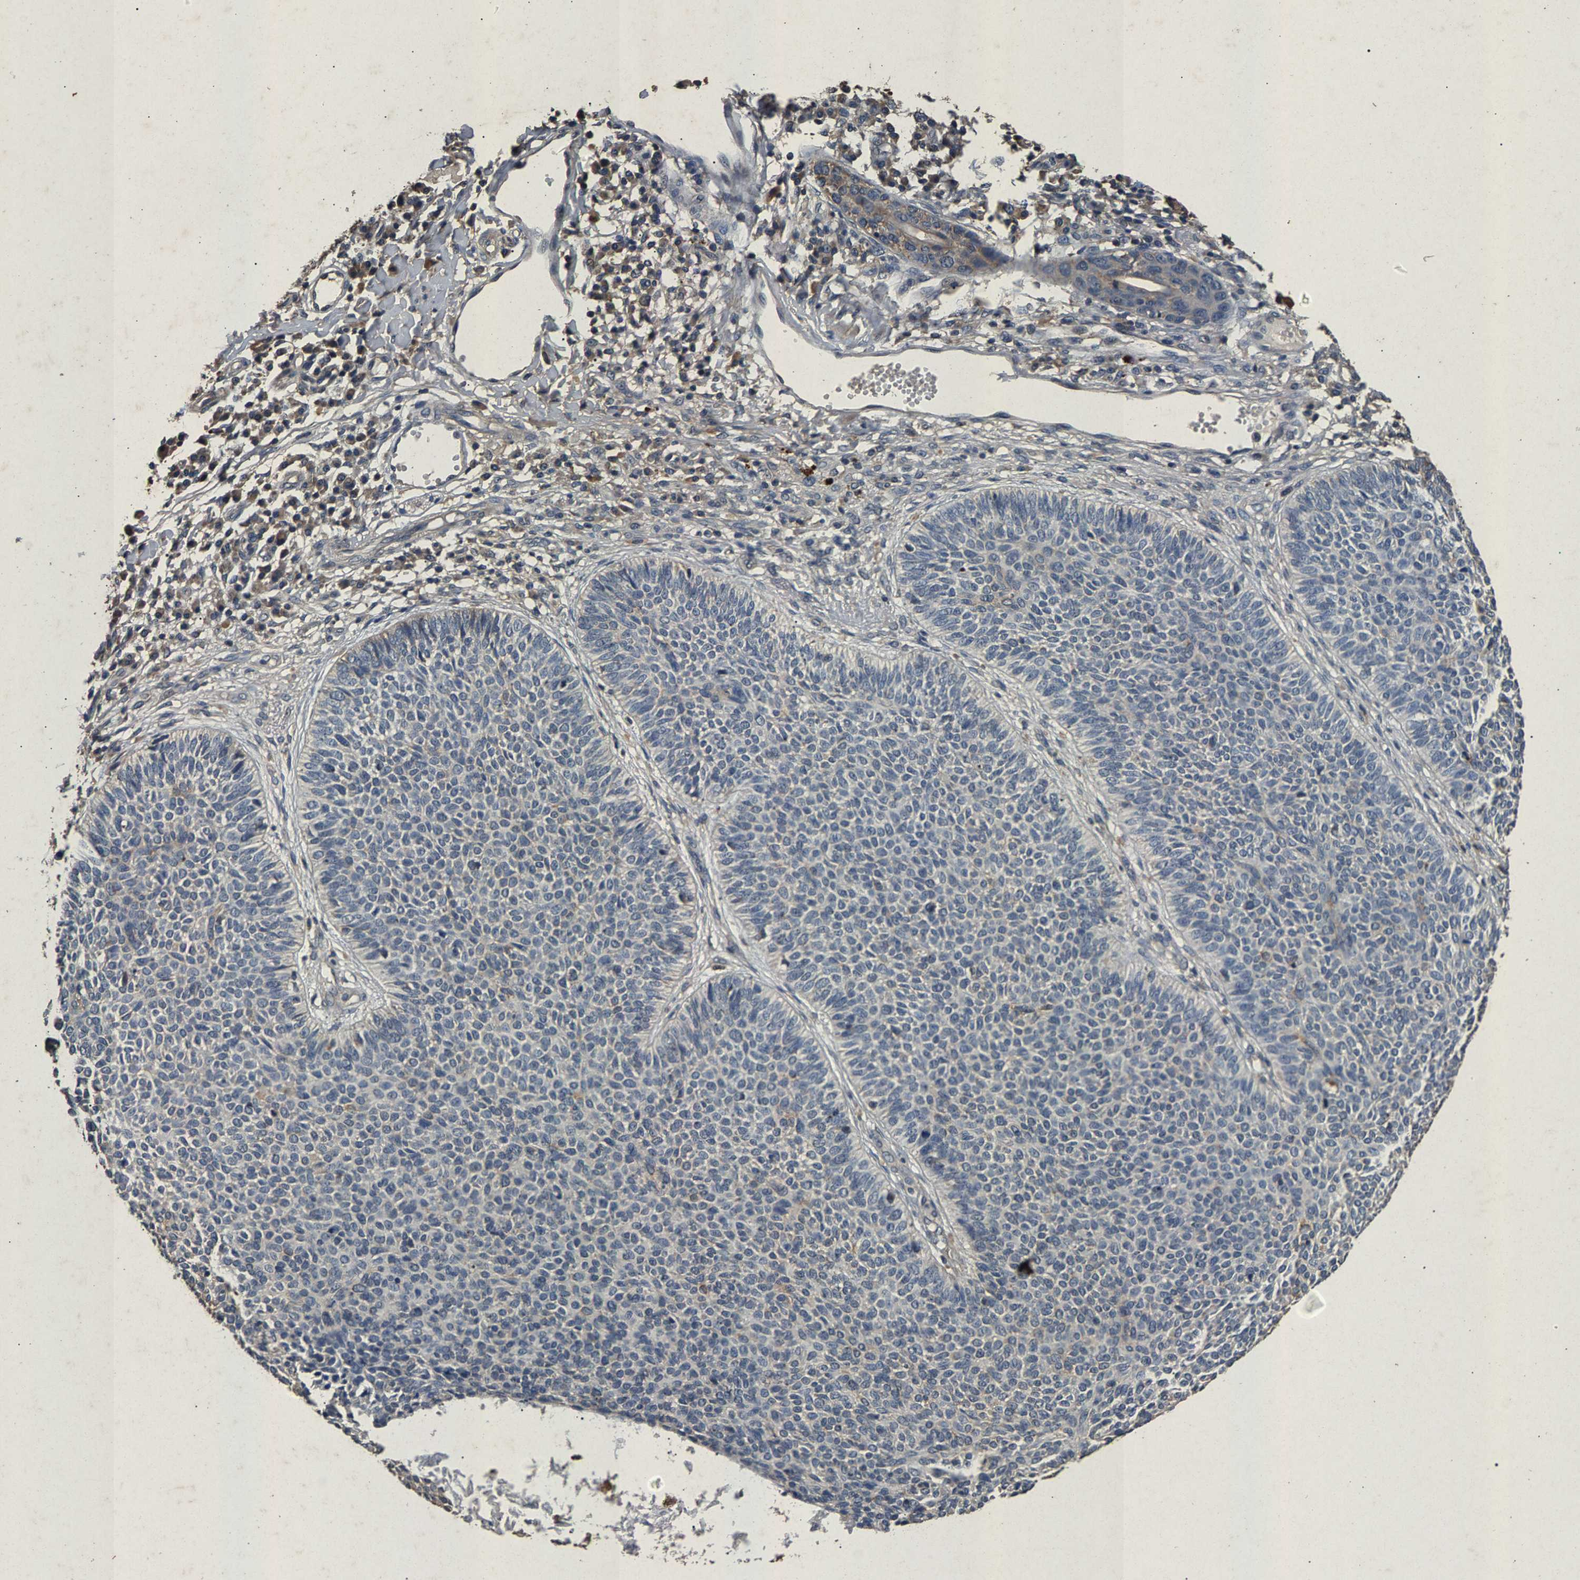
{"staining": {"intensity": "negative", "quantity": "none", "location": "none"}, "tissue": "skin cancer", "cell_type": "Tumor cells", "image_type": "cancer", "snomed": [{"axis": "morphology", "description": "Normal tissue, NOS"}, {"axis": "morphology", "description": "Basal cell carcinoma"}, {"axis": "topography", "description": "Skin"}], "caption": "The image shows no significant expression in tumor cells of skin basal cell carcinoma. (Brightfield microscopy of DAB (3,3'-diaminobenzidine) immunohistochemistry at high magnification).", "gene": "PPP1CC", "patient": {"sex": "male", "age": 52}}